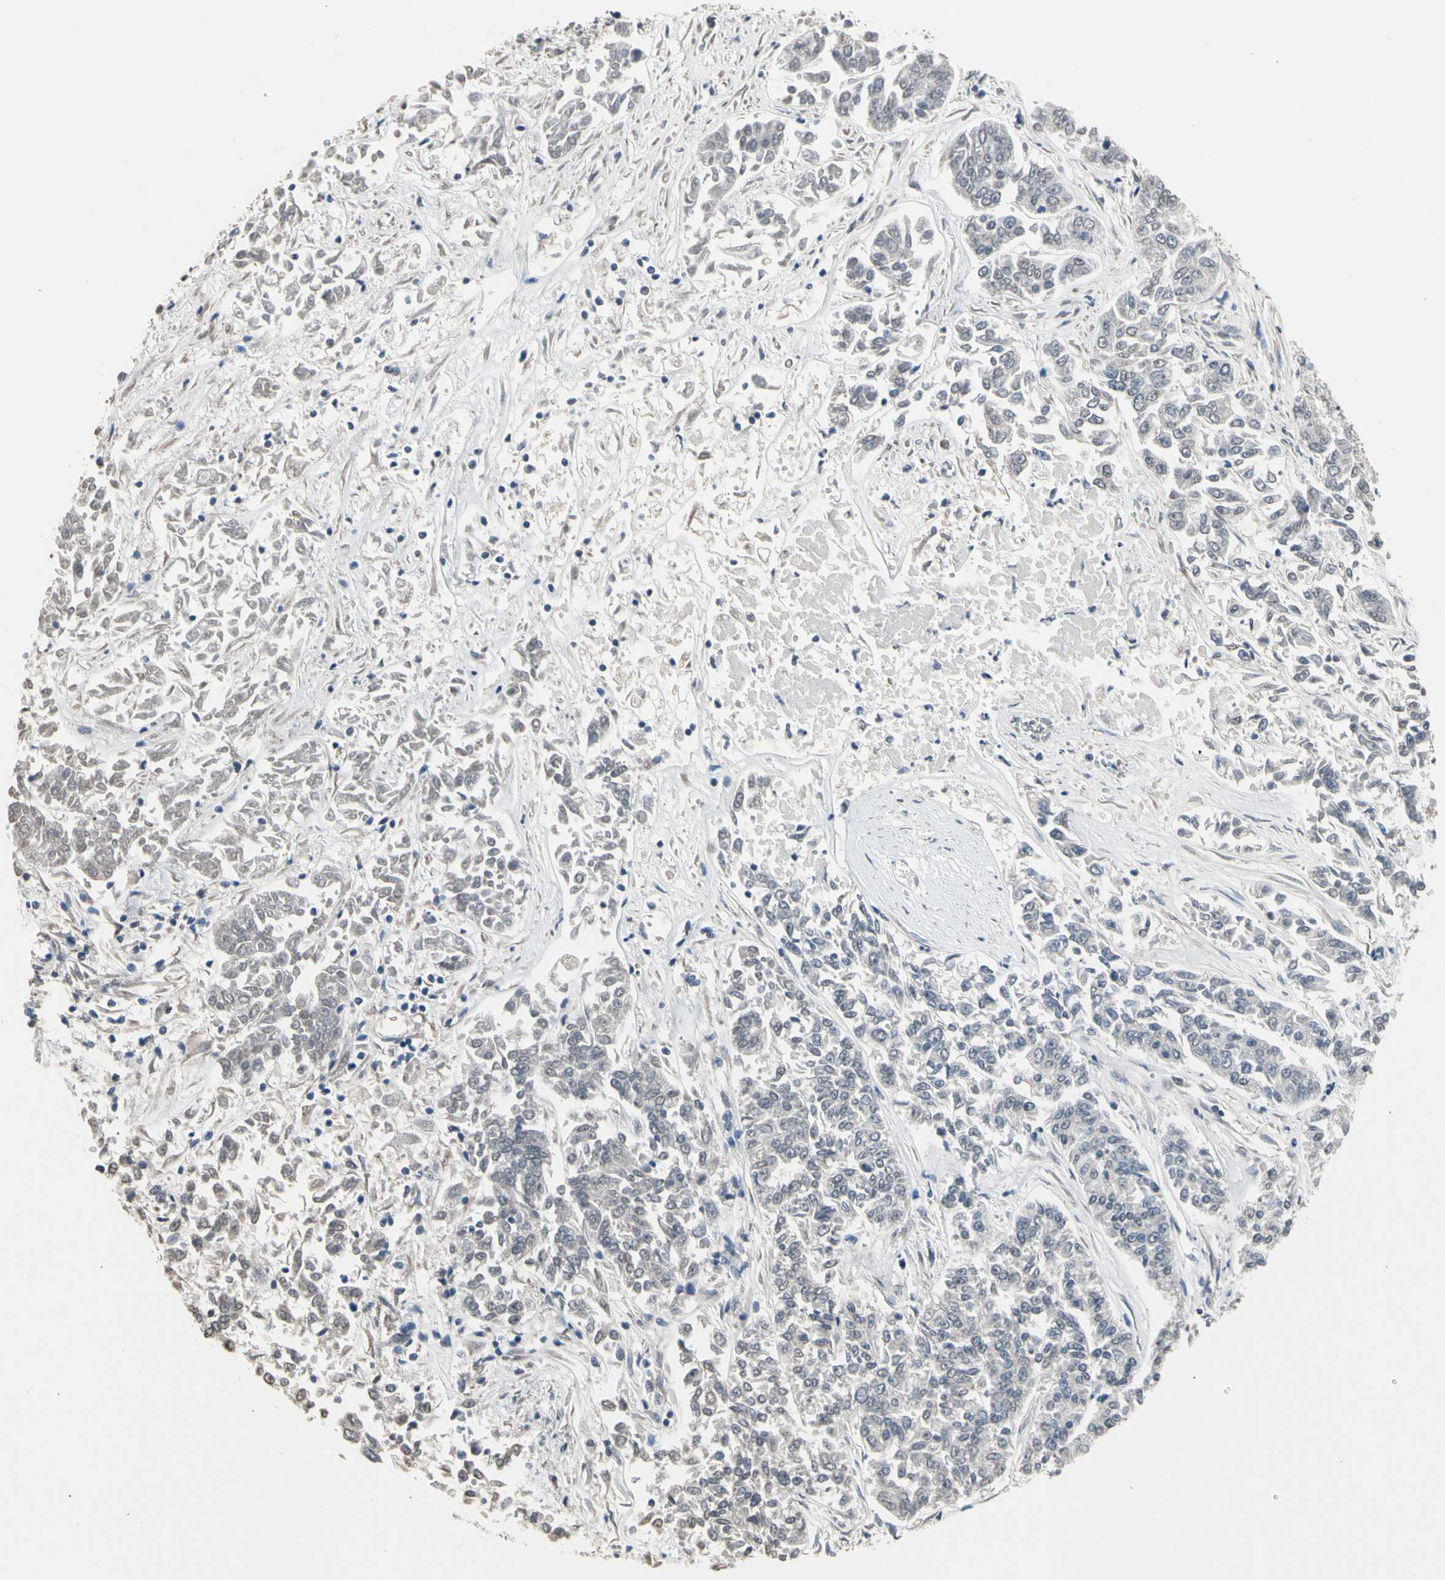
{"staining": {"intensity": "negative", "quantity": "none", "location": "none"}, "tissue": "lung cancer", "cell_type": "Tumor cells", "image_type": "cancer", "snomed": [{"axis": "morphology", "description": "Adenocarcinoma, NOS"}, {"axis": "topography", "description": "Lung"}], "caption": "The immunohistochemistry micrograph has no significant expression in tumor cells of lung adenocarcinoma tissue.", "gene": "SV2A", "patient": {"sex": "male", "age": 84}}